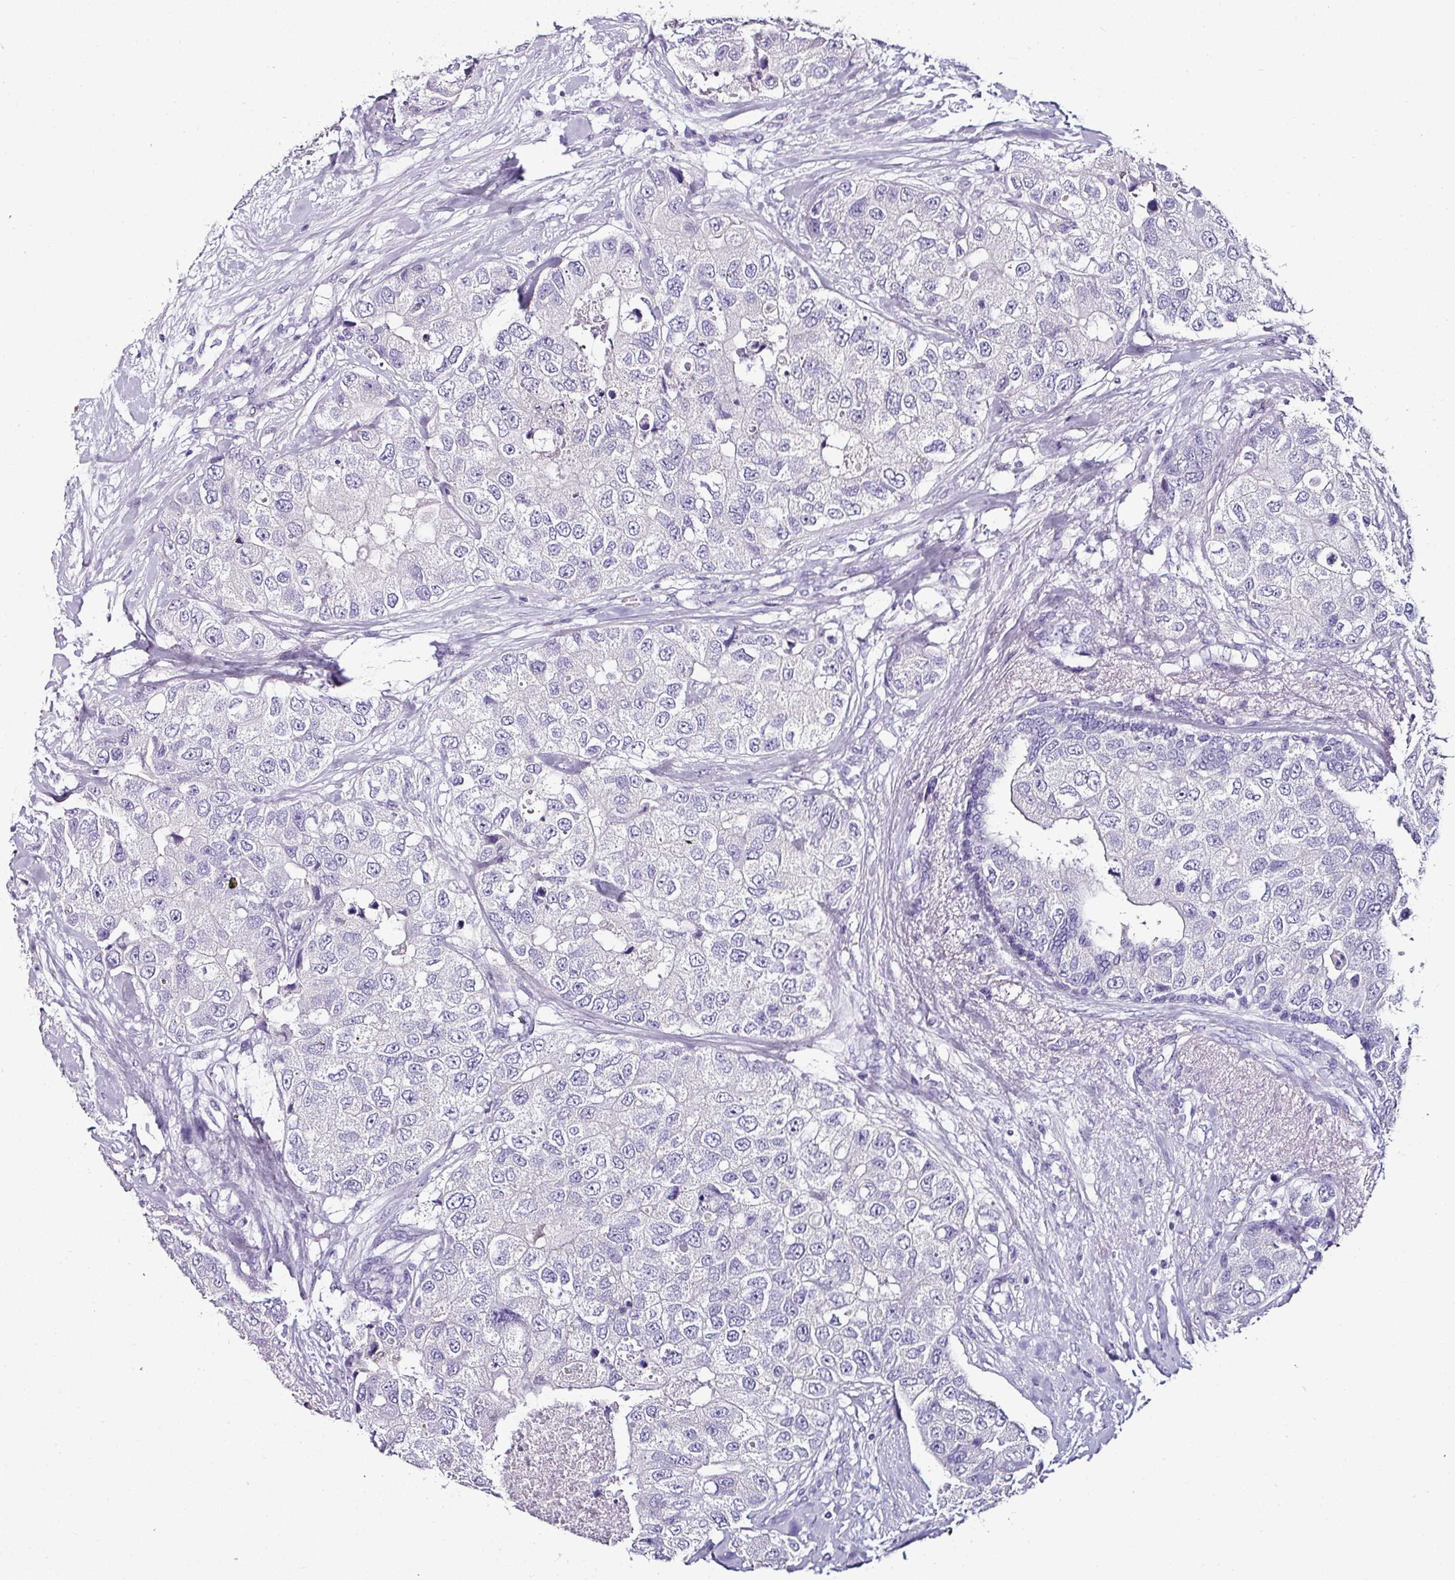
{"staining": {"intensity": "negative", "quantity": "none", "location": "none"}, "tissue": "breast cancer", "cell_type": "Tumor cells", "image_type": "cancer", "snomed": [{"axis": "morphology", "description": "Duct carcinoma"}, {"axis": "topography", "description": "Breast"}], "caption": "An immunohistochemistry image of breast infiltrating ductal carcinoma is shown. There is no staining in tumor cells of breast infiltrating ductal carcinoma.", "gene": "NAPSA", "patient": {"sex": "female", "age": 62}}